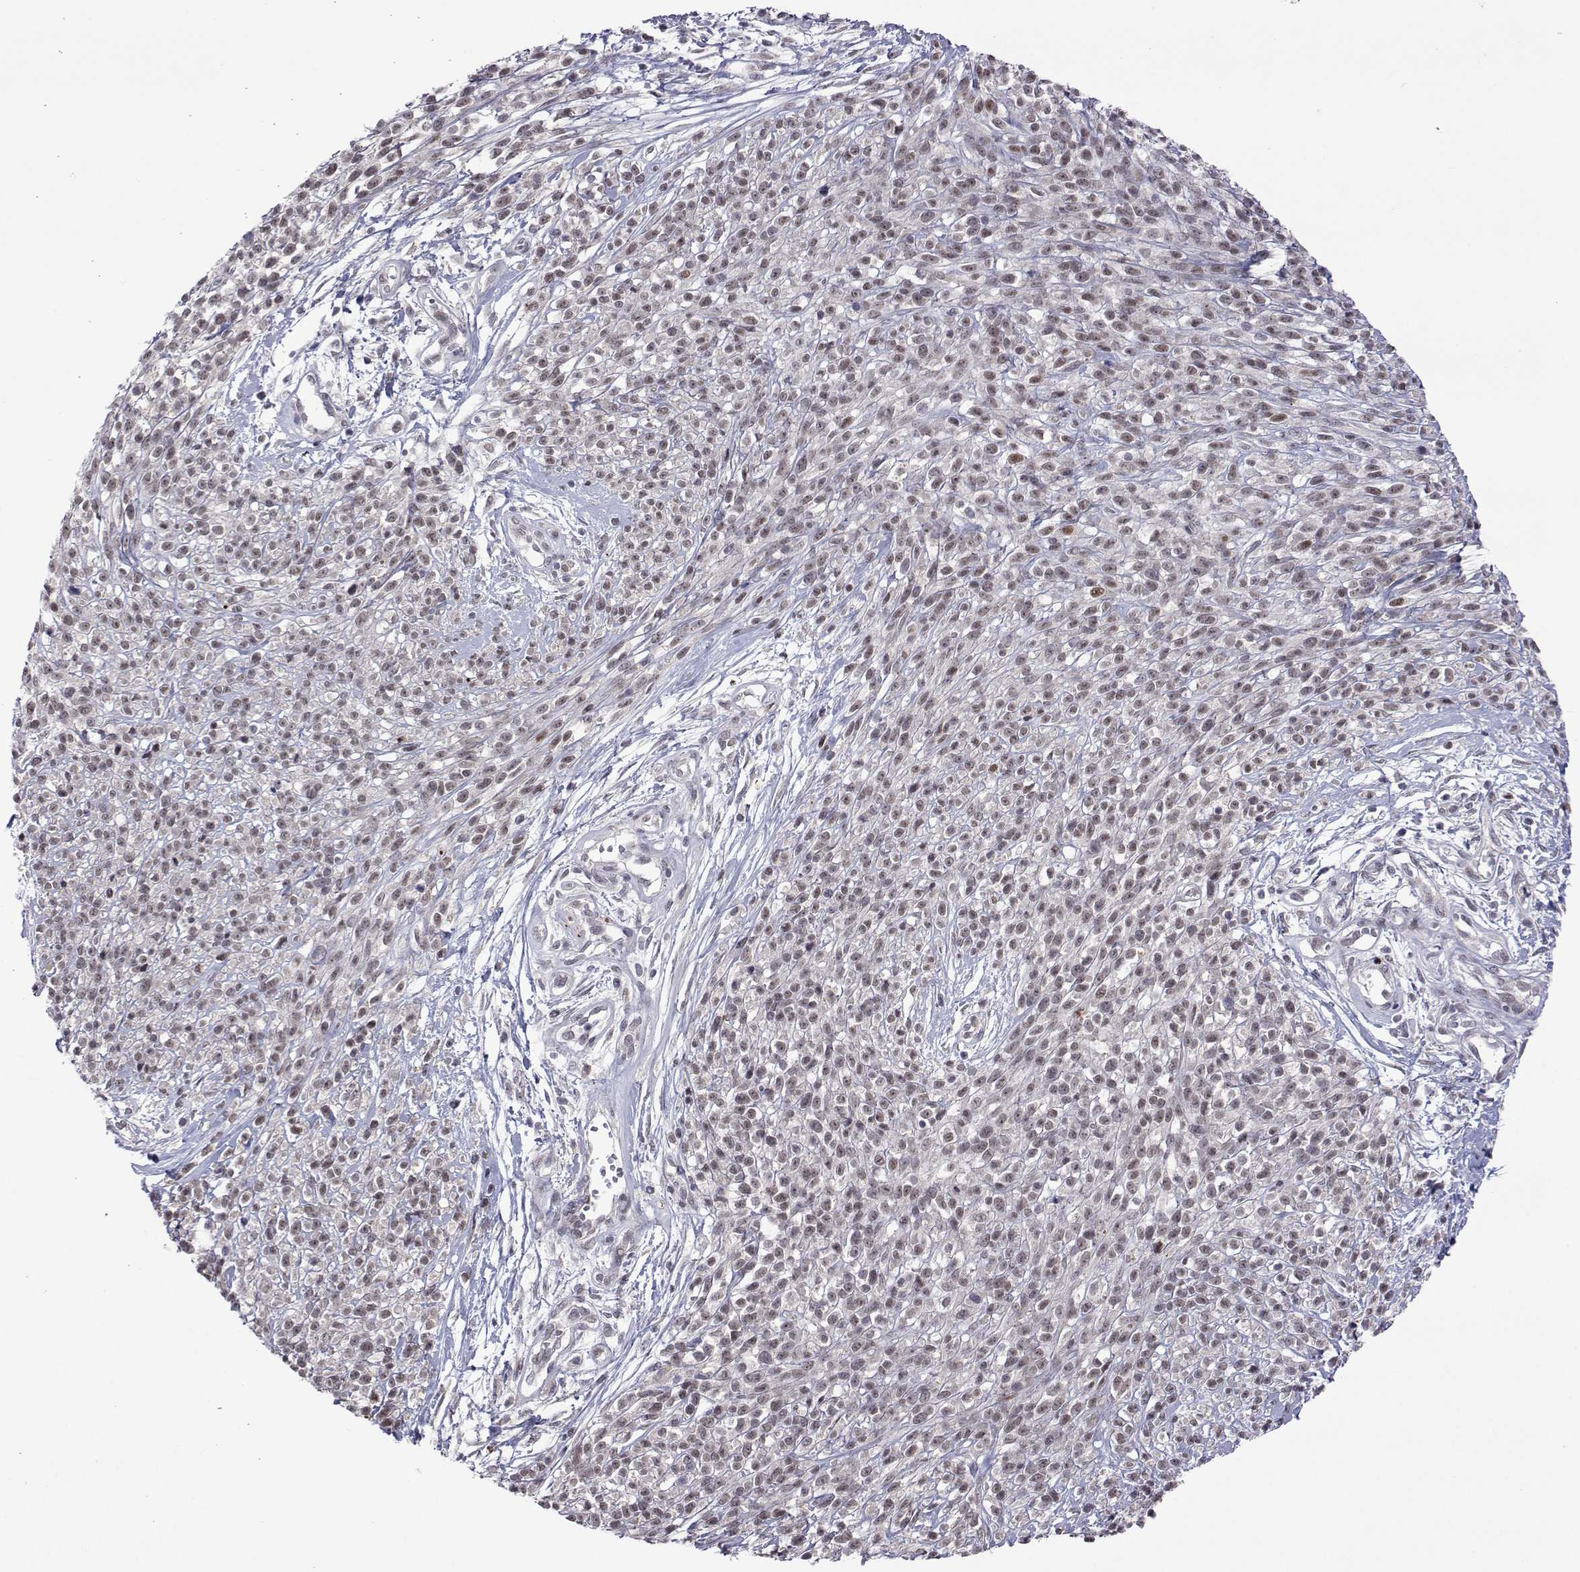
{"staining": {"intensity": "weak", "quantity": ">75%", "location": "nuclear"}, "tissue": "melanoma", "cell_type": "Tumor cells", "image_type": "cancer", "snomed": [{"axis": "morphology", "description": "Malignant melanoma, NOS"}, {"axis": "topography", "description": "Skin"}, {"axis": "topography", "description": "Skin of trunk"}], "caption": "Protein staining shows weak nuclear staining in about >75% of tumor cells in malignant melanoma. Nuclei are stained in blue.", "gene": "EFCAB3", "patient": {"sex": "male", "age": 74}}